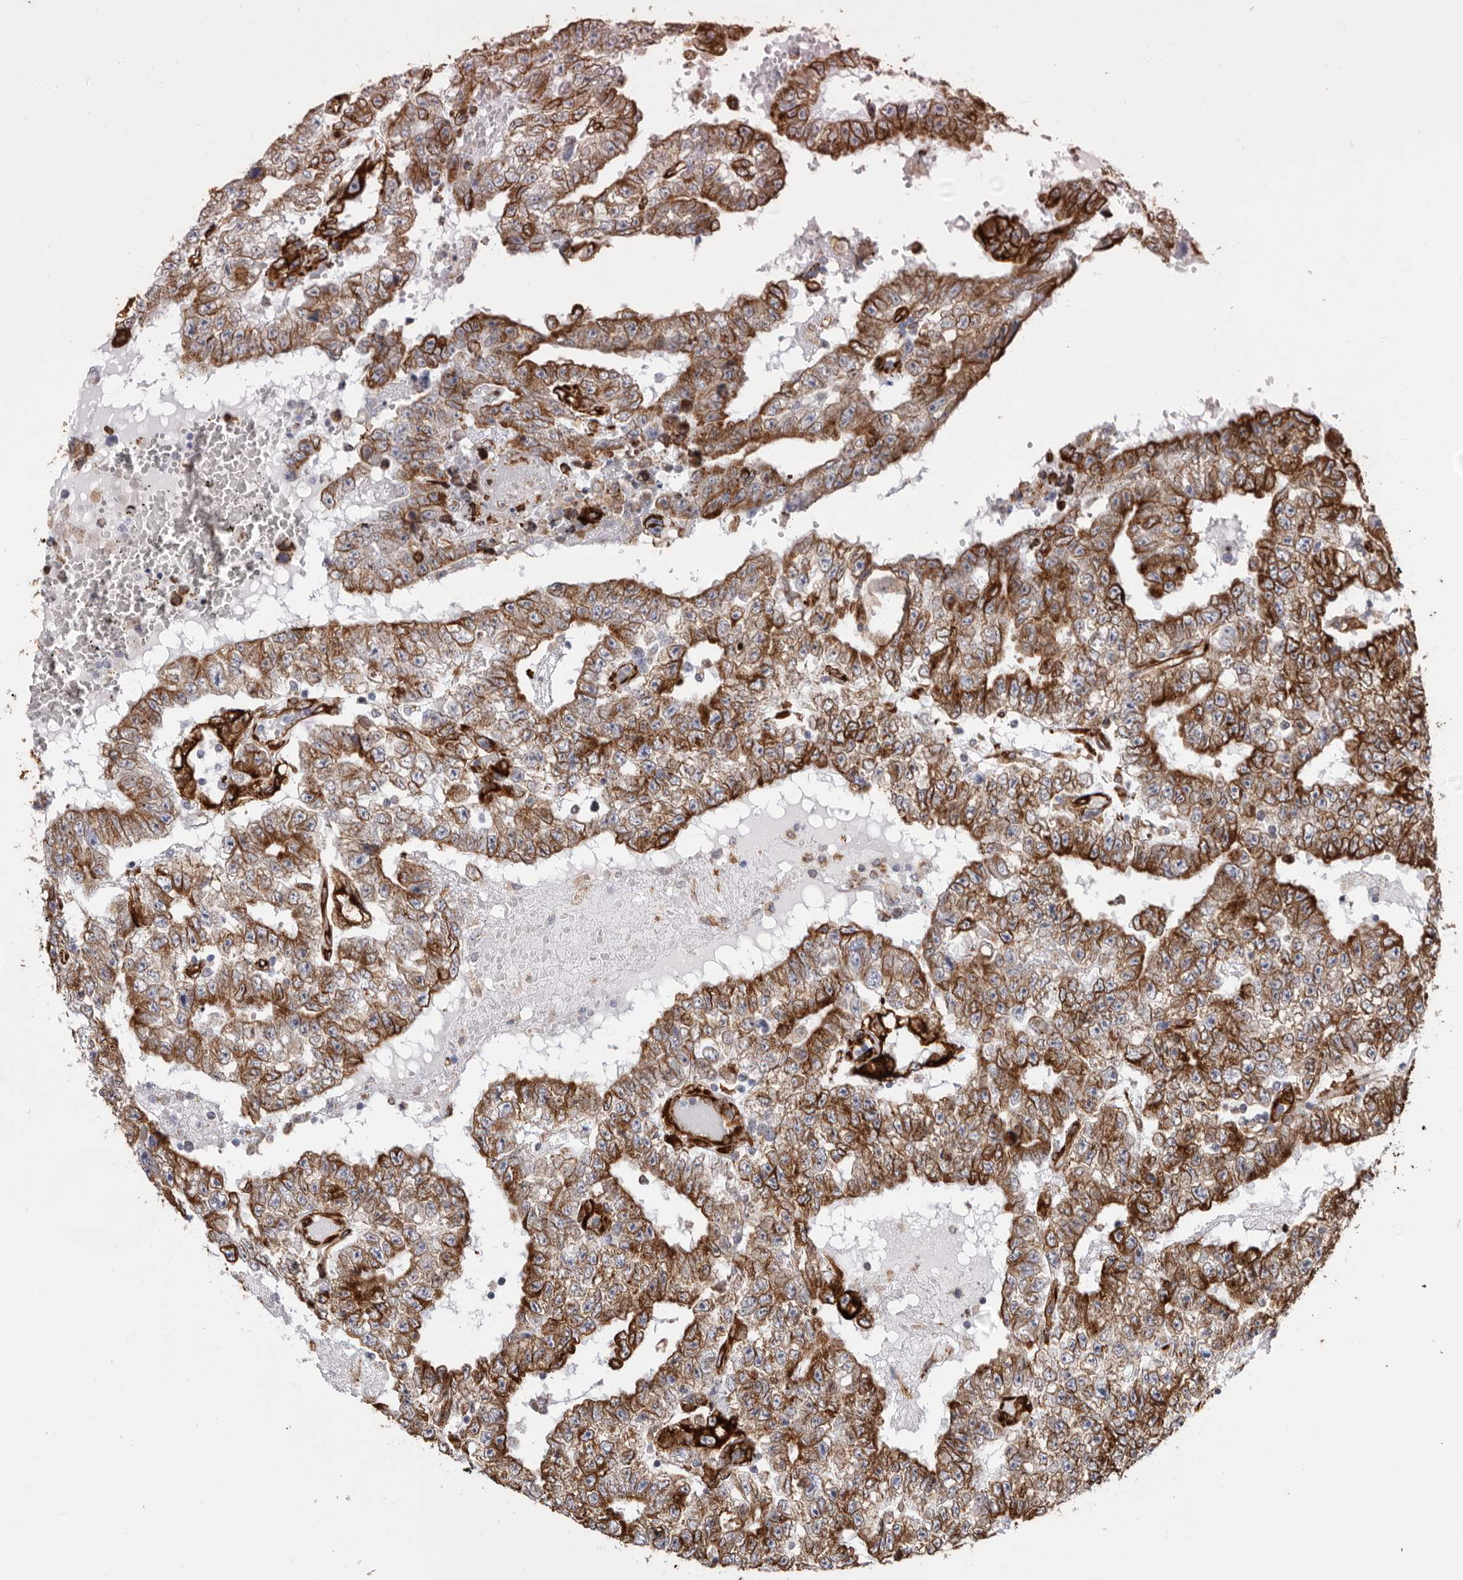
{"staining": {"intensity": "moderate", "quantity": ">75%", "location": "cytoplasmic/membranous"}, "tissue": "testis cancer", "cell_type": "Tumor cells", "image_type": "cancer", "snomed": [{"axis": "morphology", "description": "Carcinoma, Embryonal, NOS"}, {"axis": "topography", "description": "Testis"}], "caption": "Tumor cells reveal medium levels of moderate cytoplasmic/membranous expression in approximately >75% of cells in human testis cancer (embryonal carcinoma). The staining is performed using DAB (3,3'-diaminobenzidine) brown chromogen to label protein expression. The nuclei are counter-stained blue using hematoxylin.", "gene": "SEMA3E", "patient": {"sex": "male", "age": 25}}